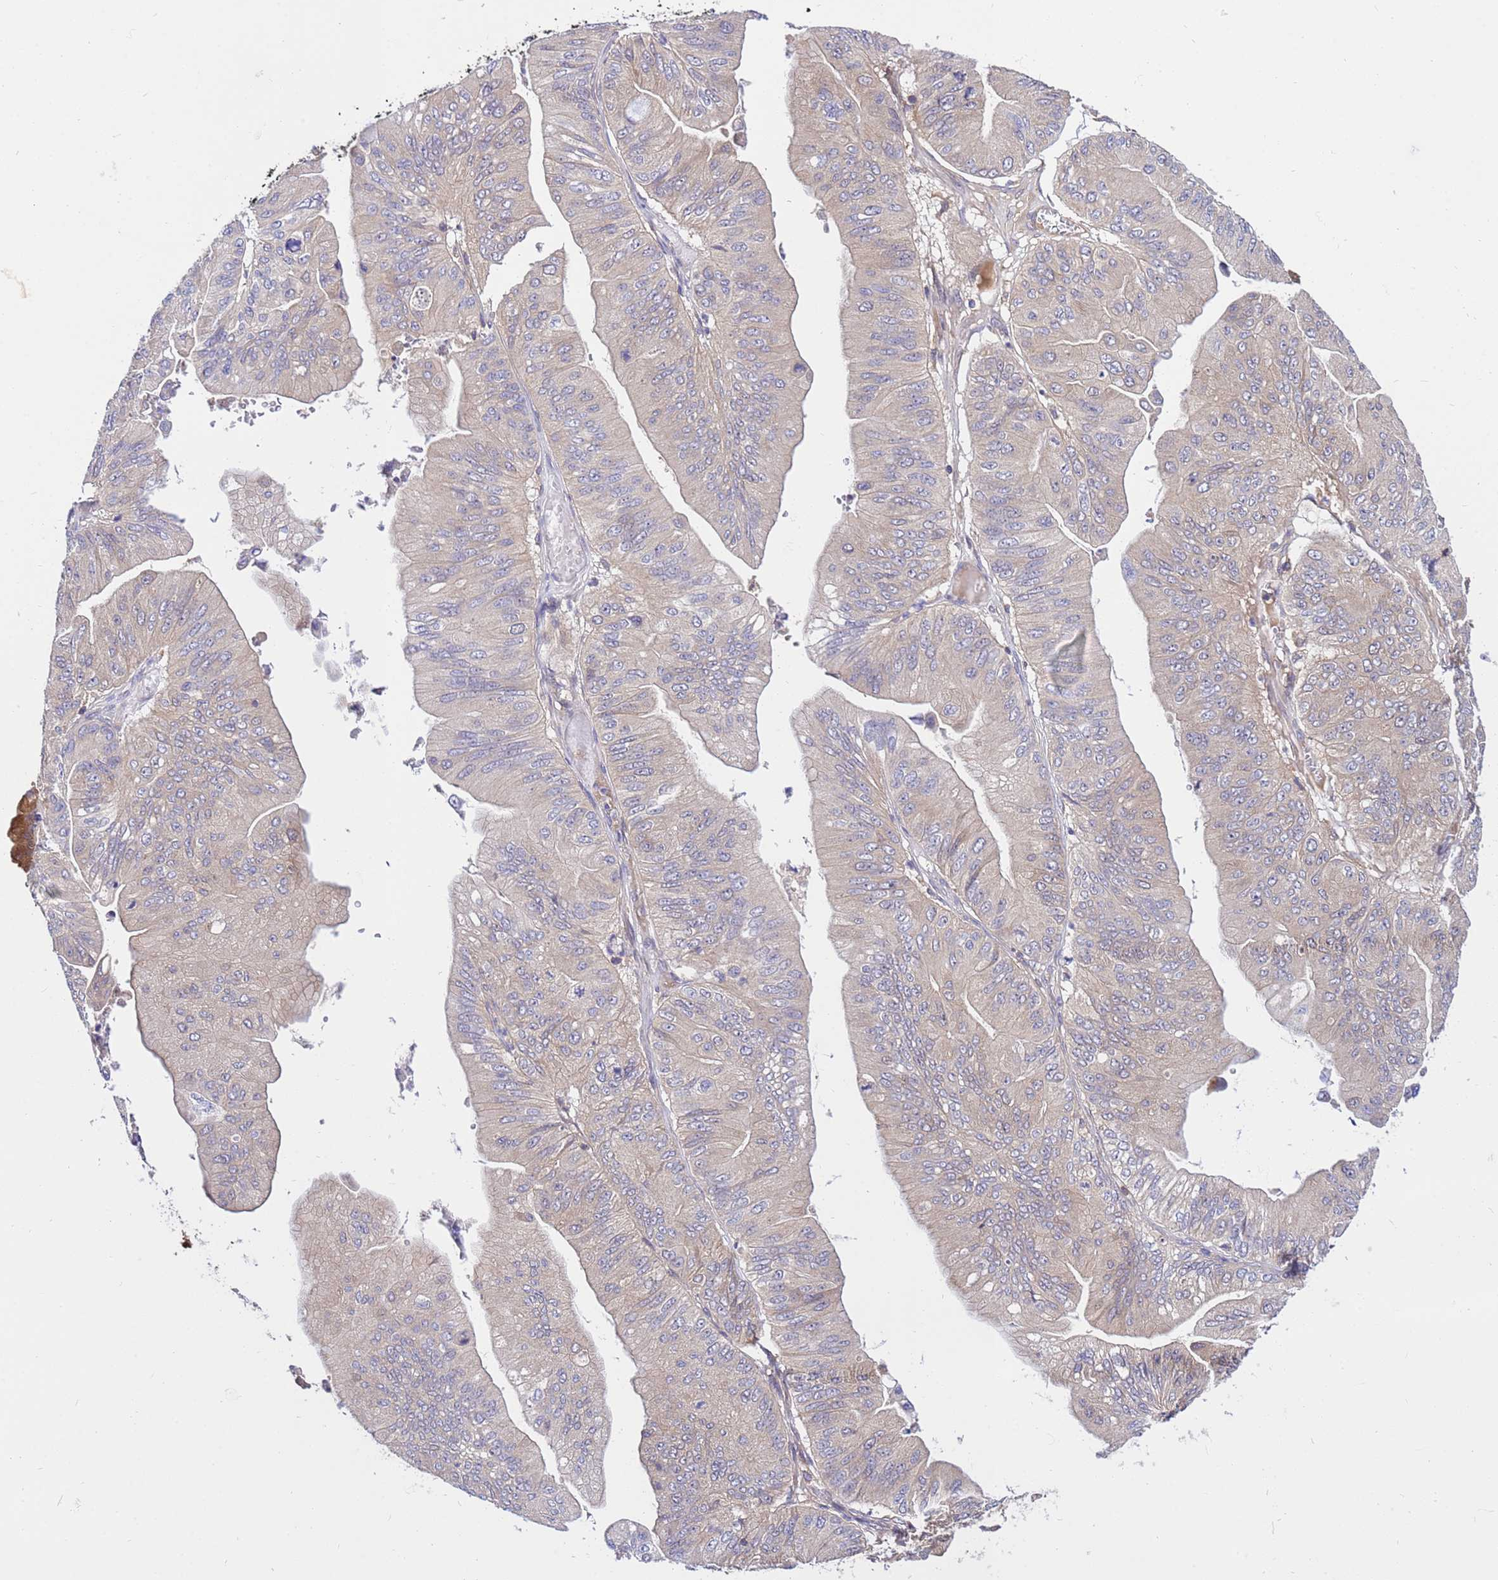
{"staining": {"intensity": "strong", "quantity": "<25%", "location": "cytoplasmic/membranous"}, "tissue": "ovarian cancer", "cell_type": "Tumor cells", "image_type": "cancer", "snomed": [{"axis": "morphology", "description": "Cystadenocarcinoma, mucinous, NOS"}, {"axis": "topography", "description": "Ovary"}], "caption": "Ovarian cancer (mucinous cystadenocarcinoma) stained with a protein marker demonstrates strong staining in tumor cells.", "gene": "GET3", "patient": {"sex": "female", "age": 61}}